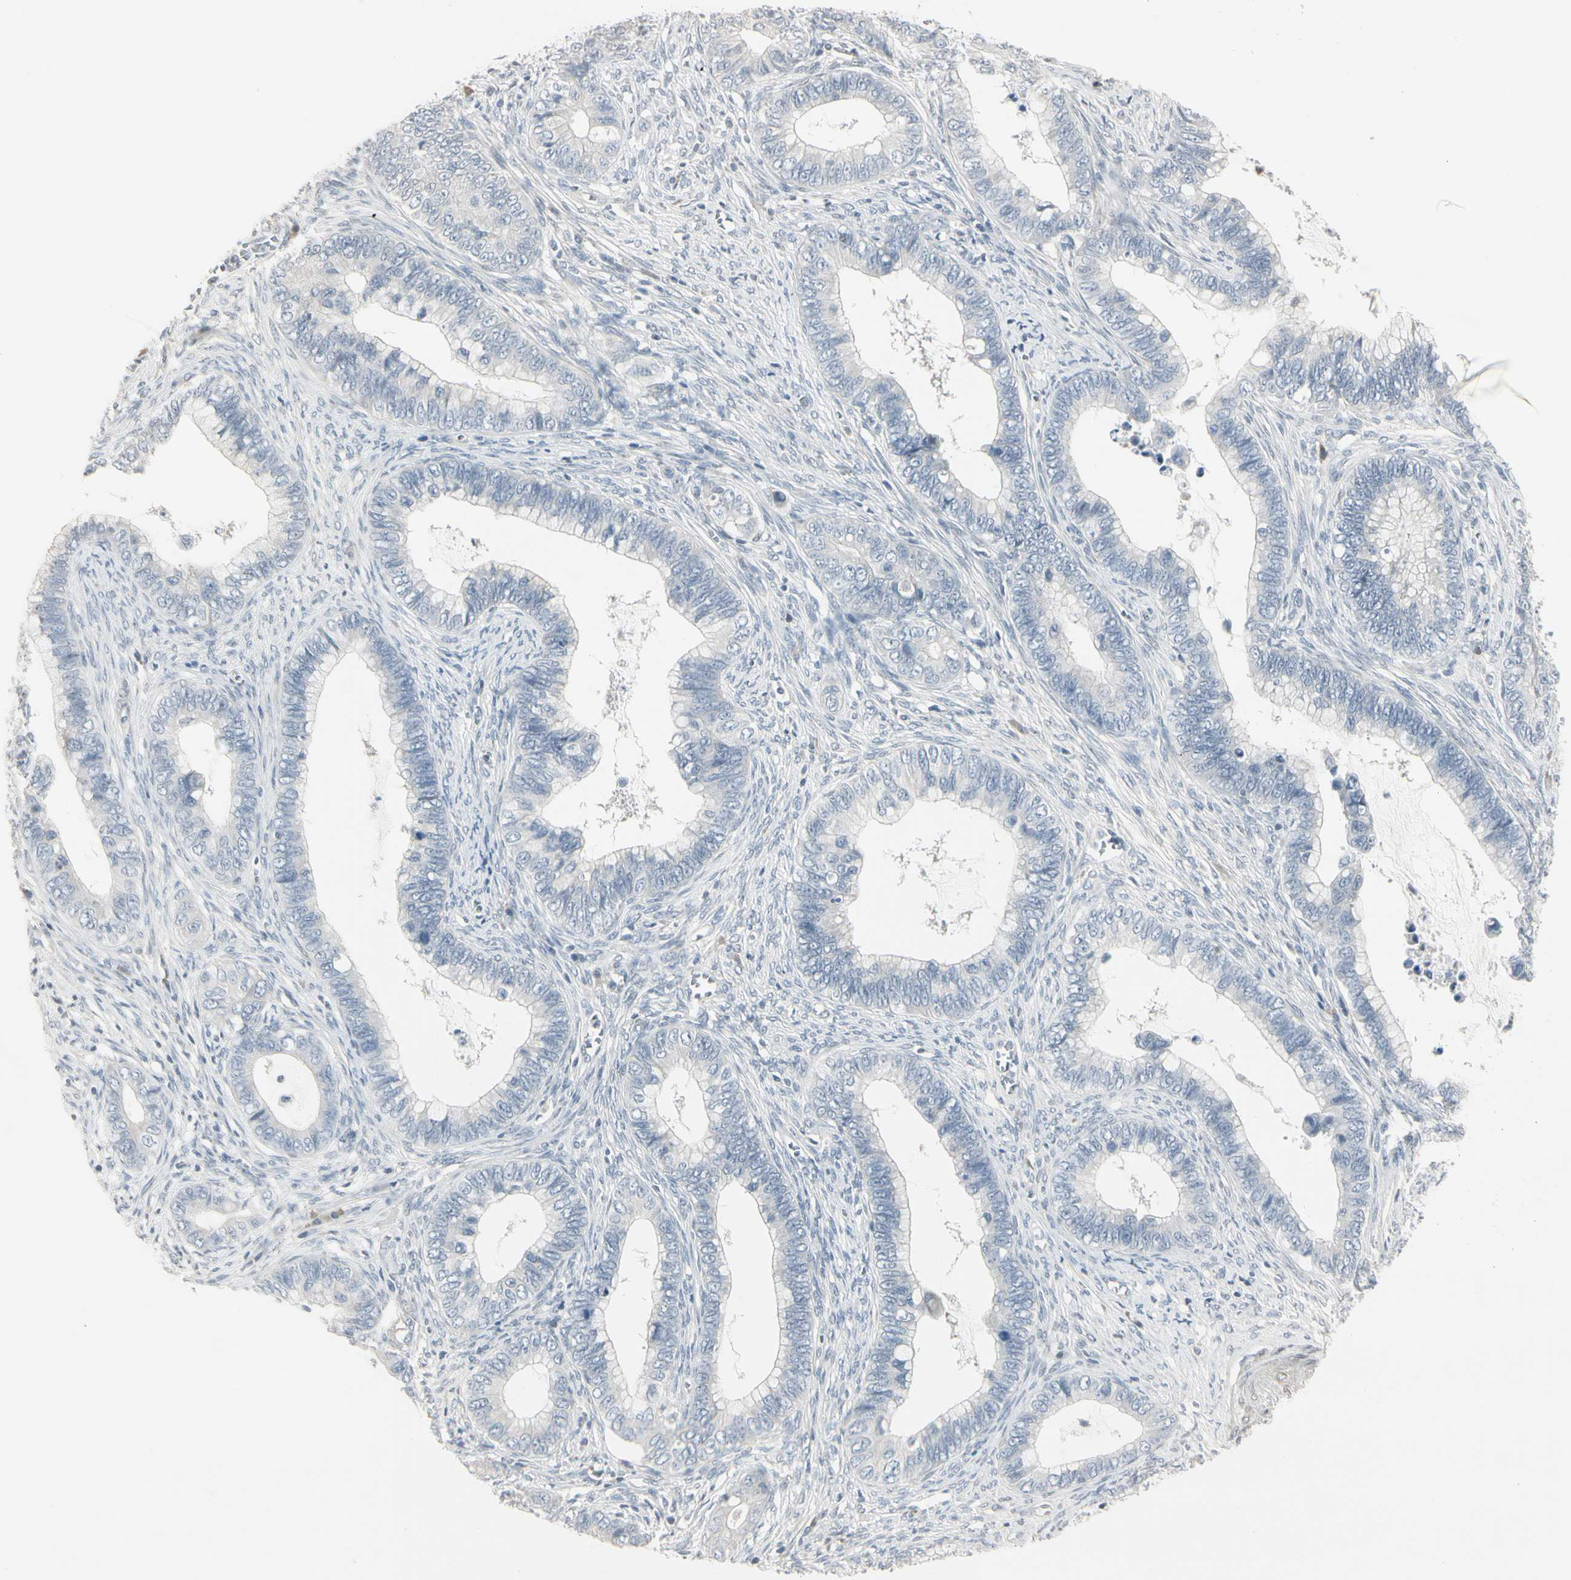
{"staining": {"intensity": "negative", "quantity": "none", "location": "none"}, "tissue": "cervical cancer", "cell_type": "Tumor cells", "image_type": "cancer", "snomed": [{"axis": "morphology", "description": "Adenocarcinoma, NOS"}, {"axis": "topography", "description": "Cervix"}], "caption": "This is an immunohistochemistry (IHC) micrograph of cervical adenocarcinoma. There is no positivity in tumor cells.", "gene": "DMPK", "patient": {"sex": "female", "age": 44}}